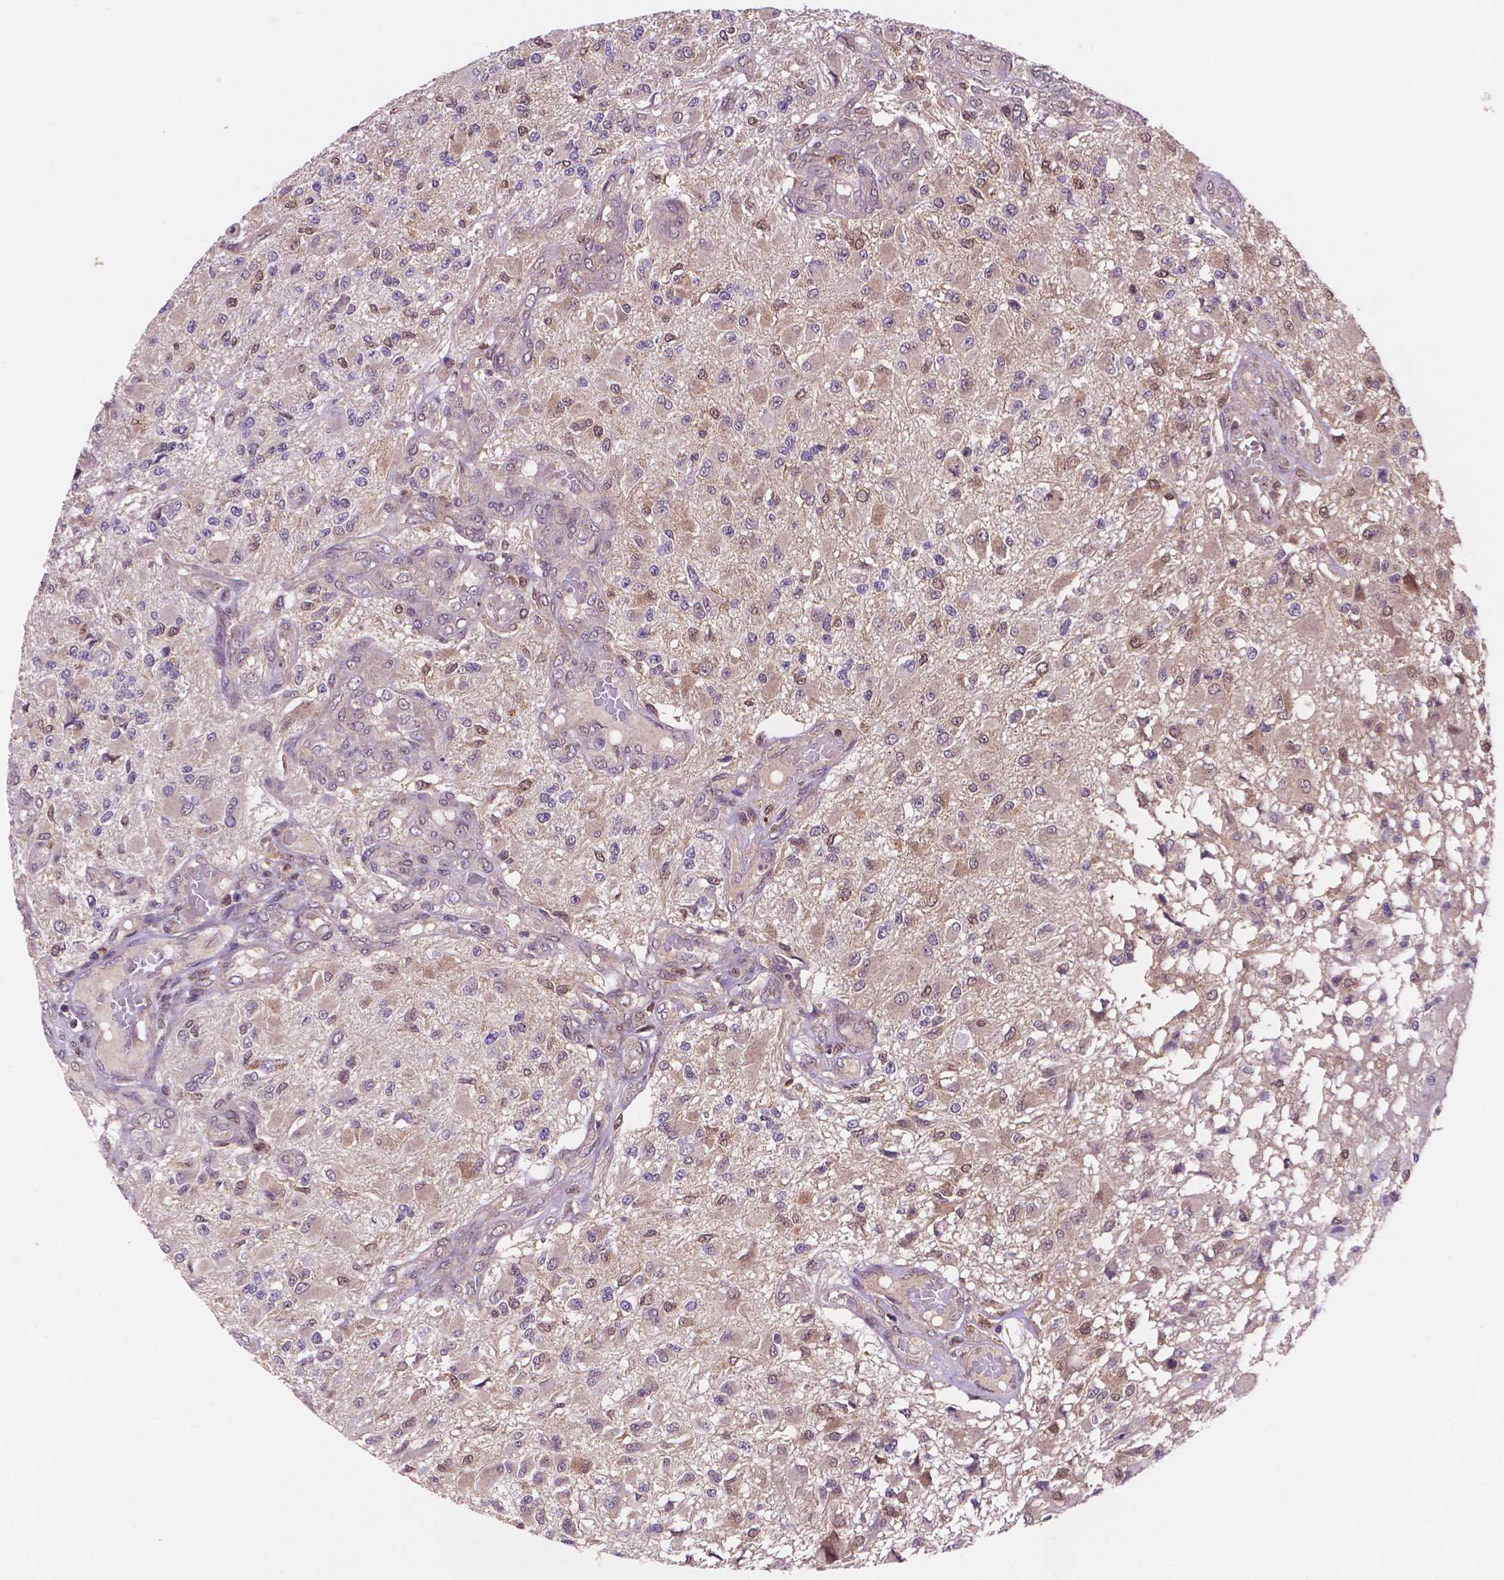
{"staining": {"intensity": "negative", "quantity": "none", "location": "none"}, "tissue": "glioma", "cell_type": "Tumor cells", "image_type": "cancer", "snomed": [{"axis": "morphology", "description": "Glioma, malignant, High grade"}, {"axis": "topography", "description": "Brain"}], "caption": "High-grade glioma (malignant) stained for a protein using immunohistochemistry (IHC) exhibits no positivity tumor cells.", "gene": "UBE2L6", "patient": {"sex": "female", "age": 63}}